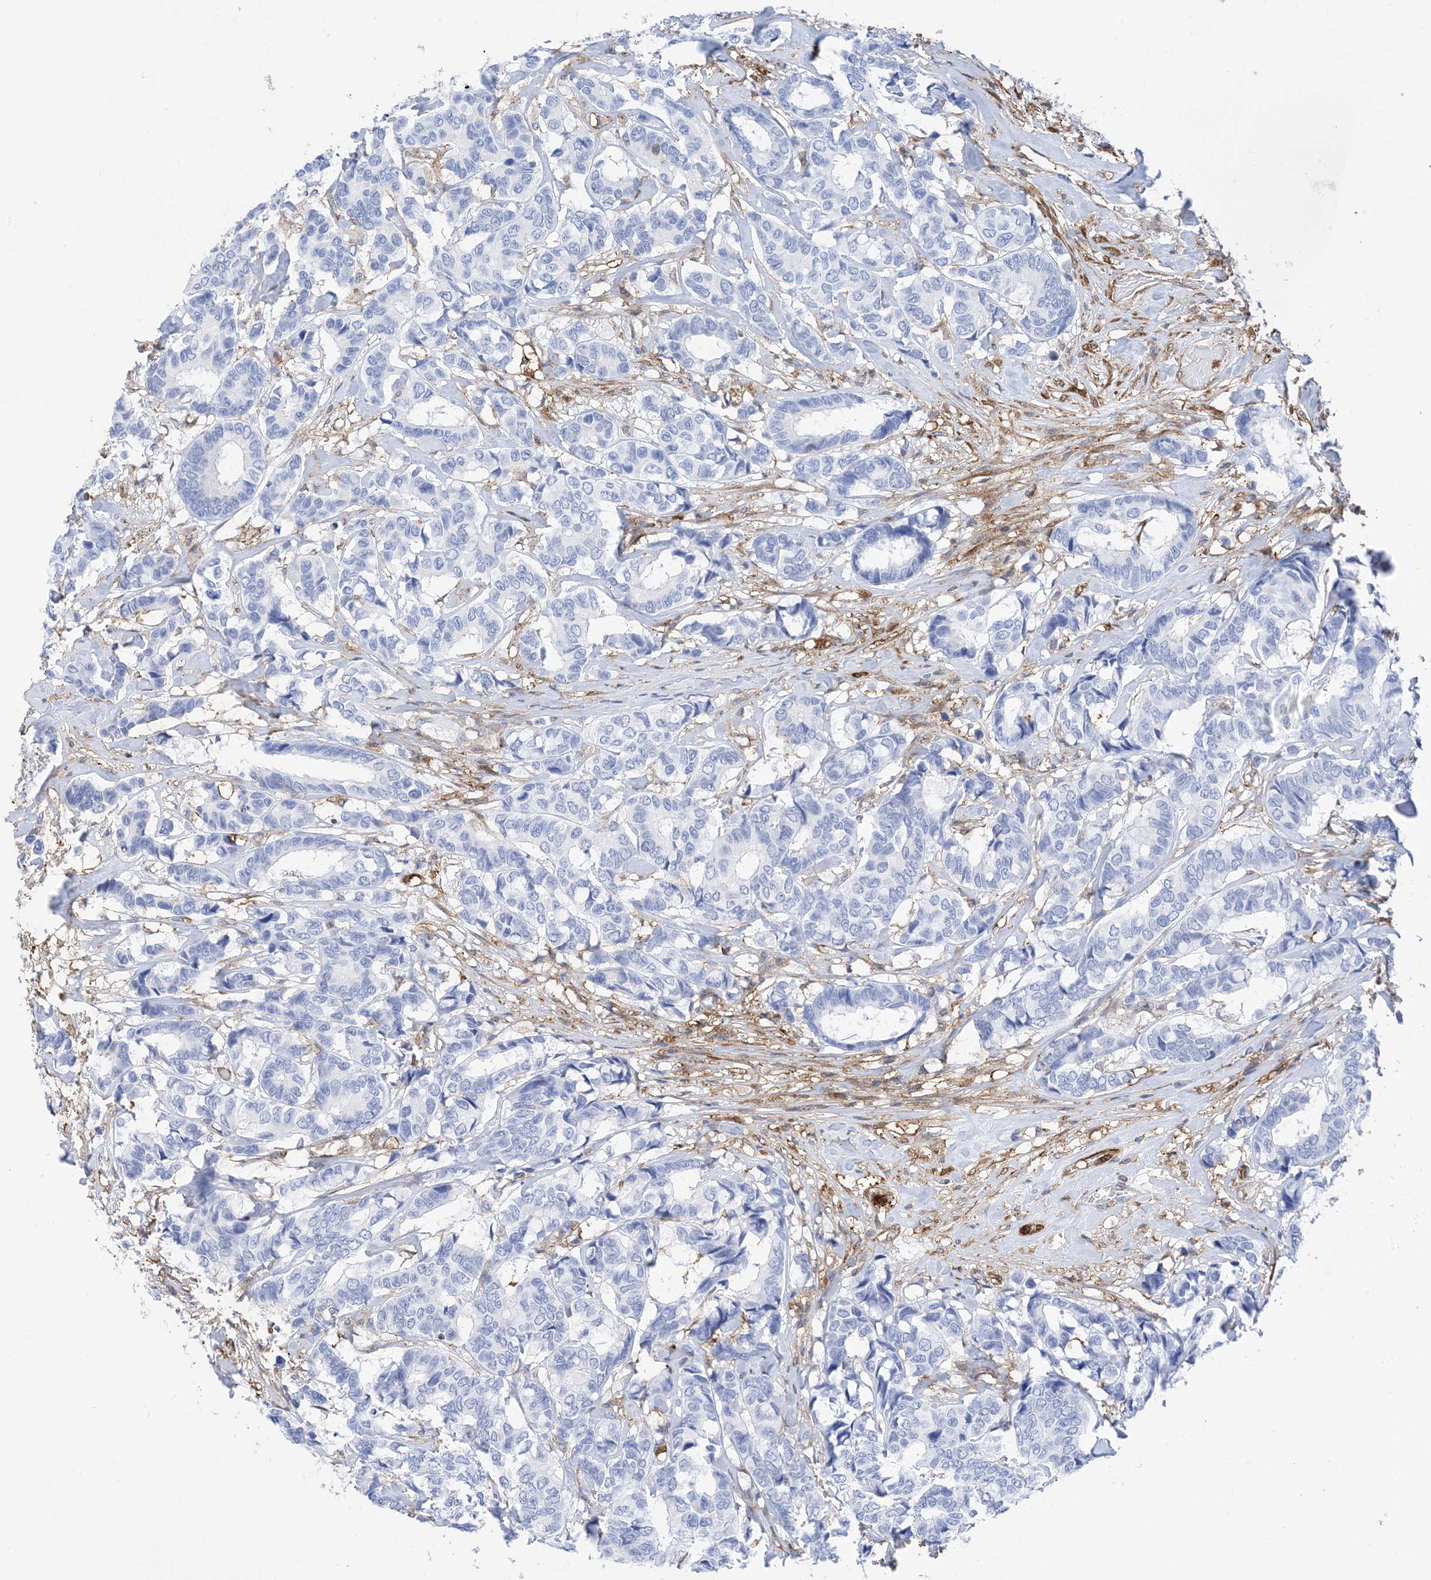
{"staining": {"intensity": "negative", "quantity": "none", "location": "none"}, "tissue": "breast cancer", "cell_type": "Tumor cells", "image_type": "cancer", "snomed": [{"axis": "morphology", "description": "Duct carcinoma"}, {"axis": "topography", "description": "Breast"}], "caption": "Intraductal carcinoma (breast) was stained to show a protein in brown. There is no significant expression in tumor cells. (DAB IHC, high magnification).", "gene": "ANXA1", "patient": {"sex": "female", "age": 87}}